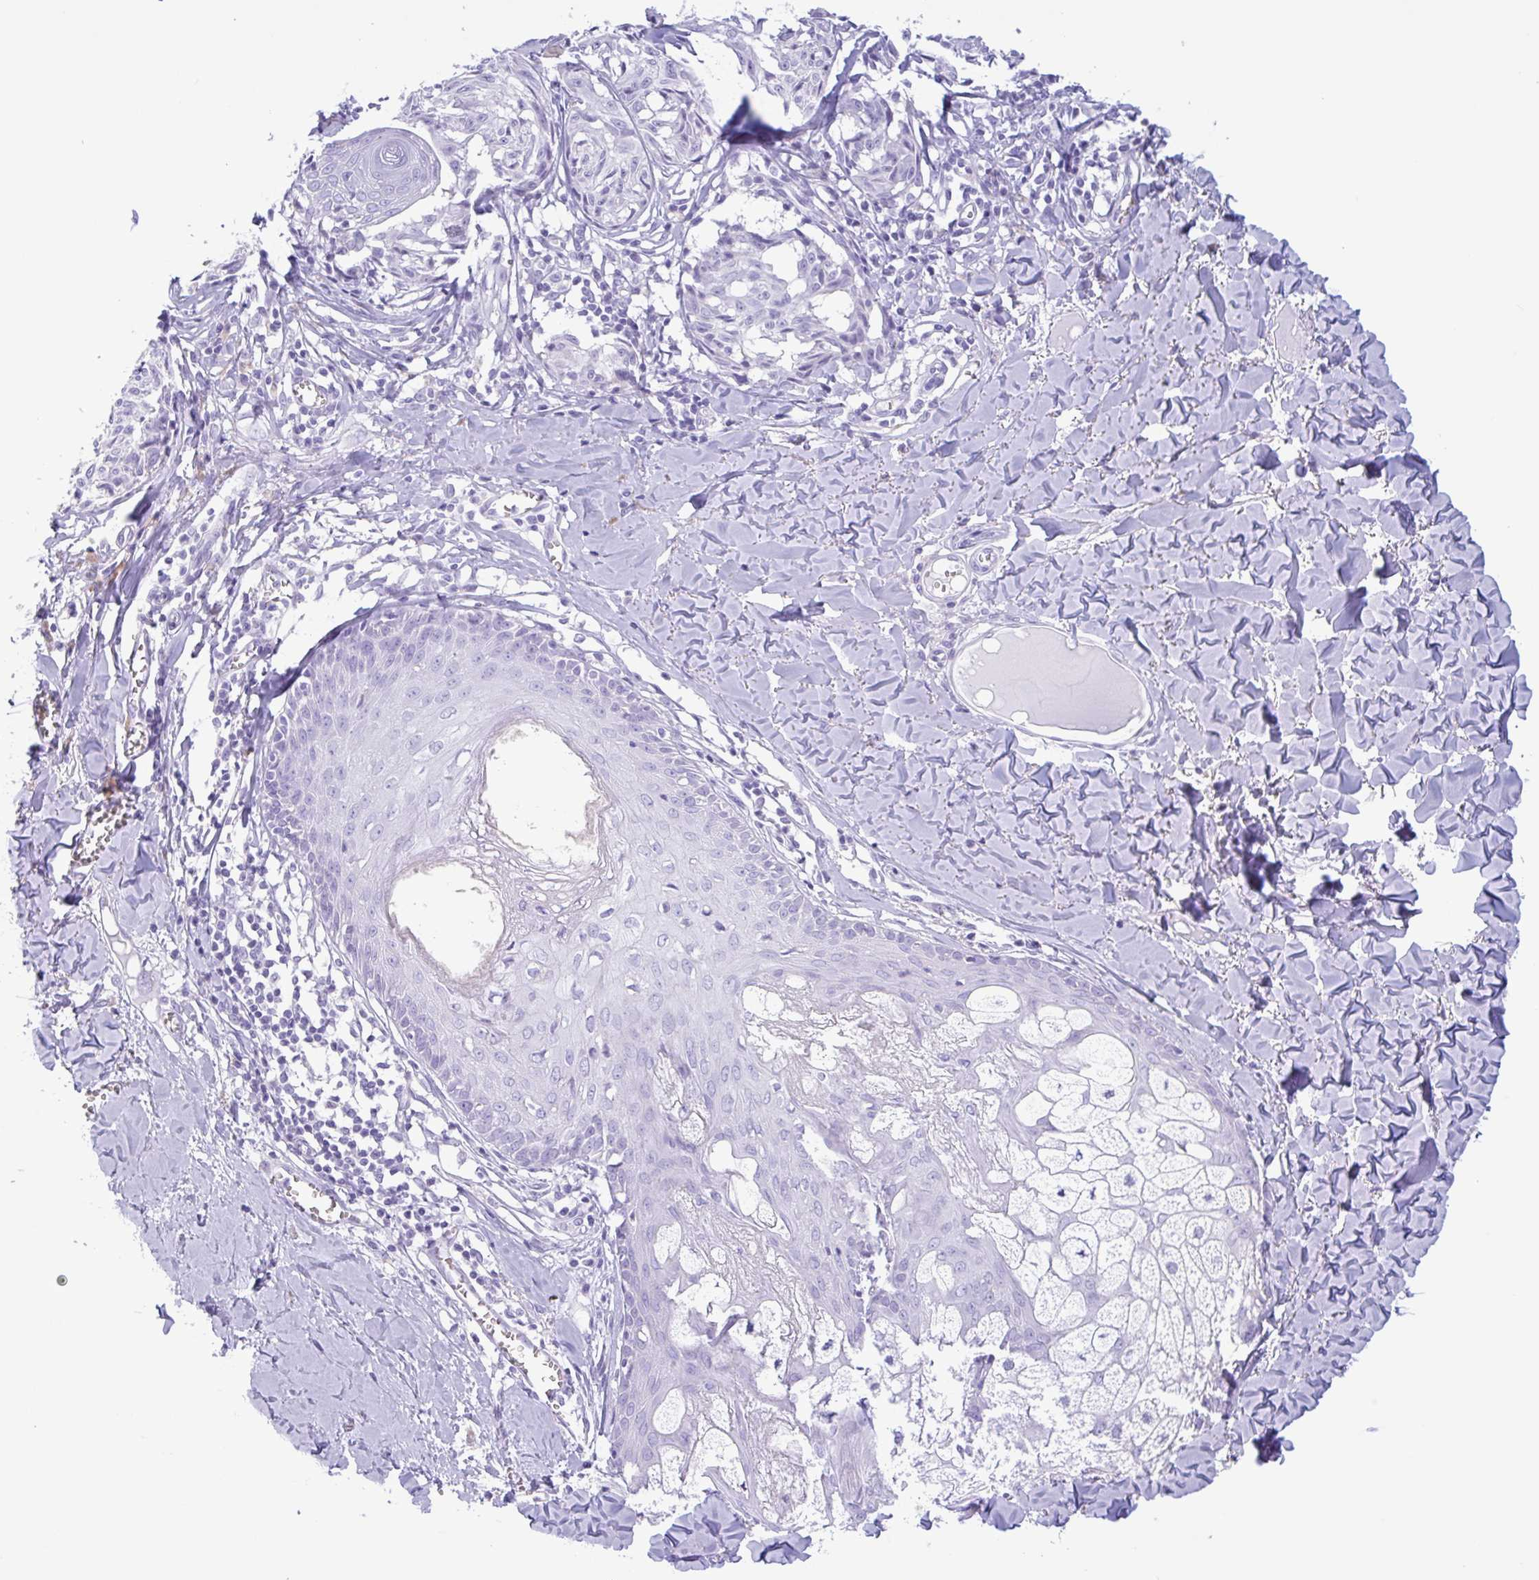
{"staining": {"intensity": "negative", "quantity": "none", "location": "none"}, "tissue": "melanoma", "cell_type": "Tumor cells", "image_type": "cancer", "snomed": [{"axis": "morphology", "description": "Malignant melanoma, NOS"}, {"axis": "topography", "description": "Skin"}], "caption": "Immunohistochemical staining of malignant melanoma displays no significant staining in tumor cells.", "gene": "CTSE", "patient": {"sex": "female", "age": 43}}